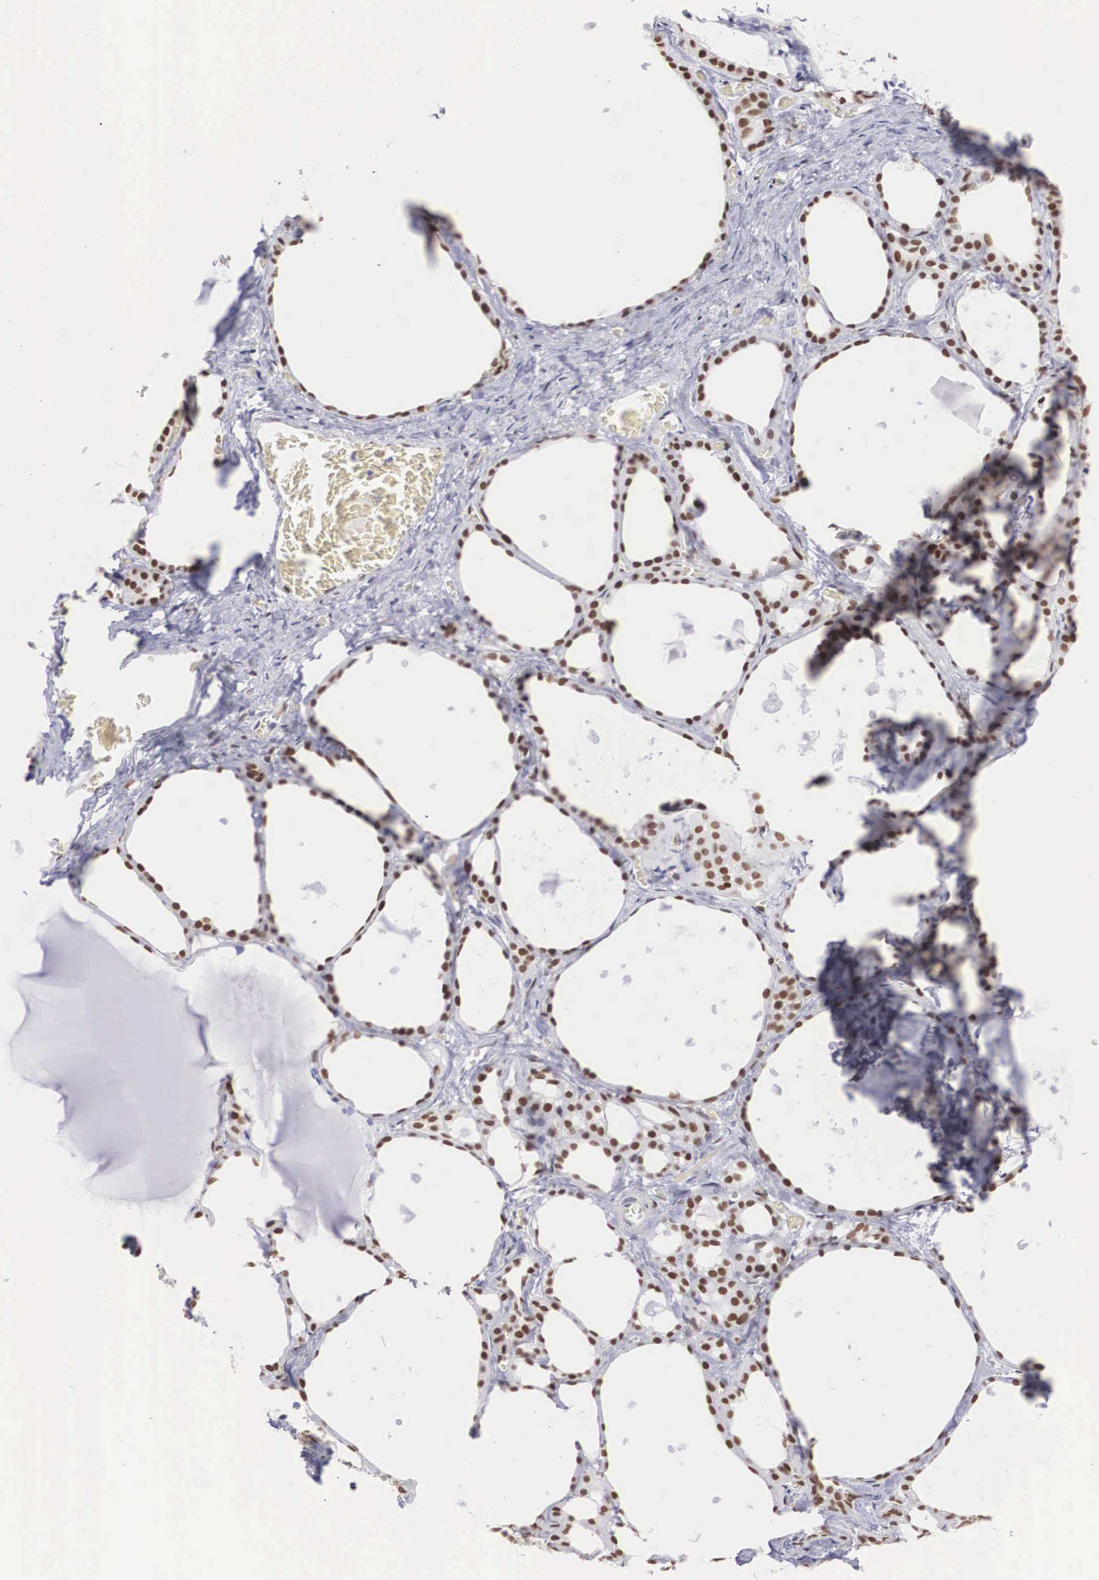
{"staining": {"intensity": "strong", "quantity": ">75%", "location": "nuclear"}, "tissue": "thyroid gland", "cell_type": "Glandular cells", "image_type": "normal", "snomed": [{"axis": "morphology", "description": "Normal tissue, NOS"}, {"axis": "topography", "description": "Thyroid gland"}], "caption": "Immunohistochemistry (IHC) of benign thyroid gland shows high levels of strong nuclear positivity in about >75% of glandular cells.", "gene": "HMGN5", "patient": {"sex": "male", "age": 76}}